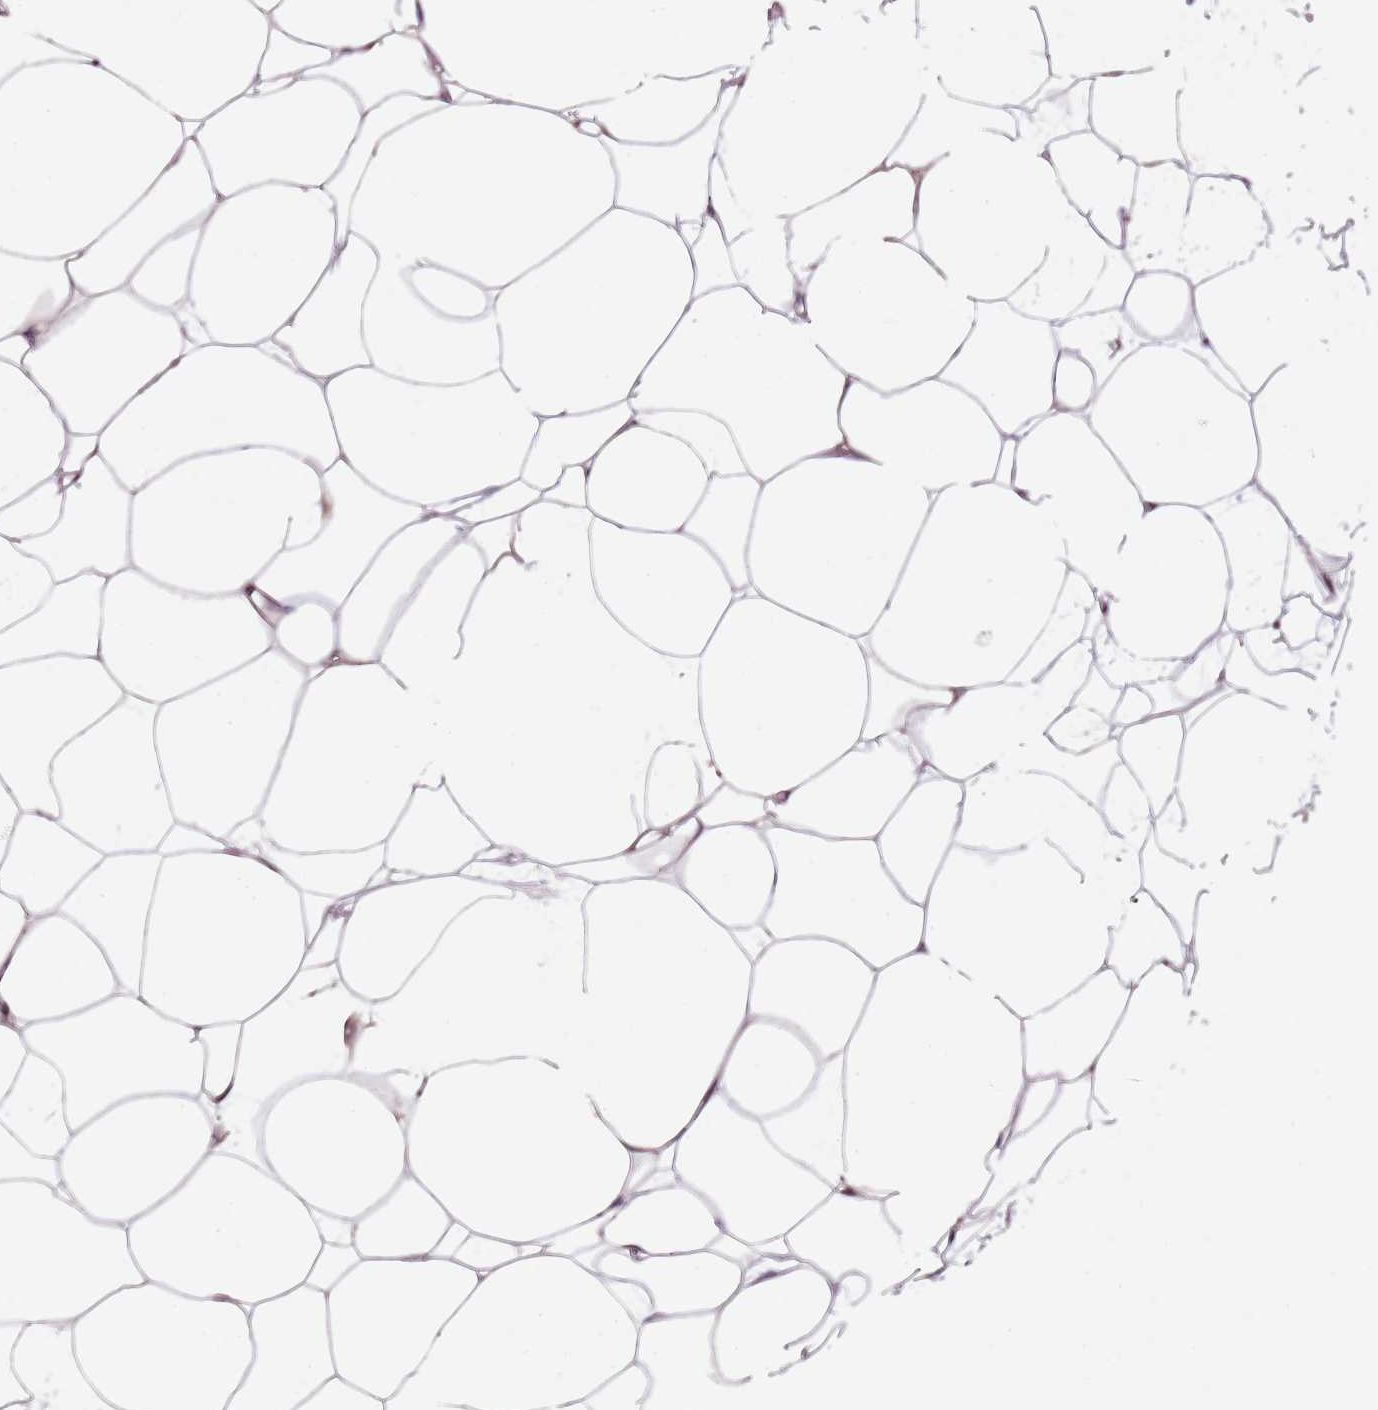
{"staining": {"intensity": "weak", "quantity": "25%-75%", "location": "cytoplasmic/membranous"}, "tissue": "adipose tissue", "cell_type": "Adipocytes", "image_type": "normal", "snomed": [{"axis": "morphology", "description": "Normal tissue, NOS"}, {"axis": "topography", "description": "Breast"}], "caption": "Immunohistochemical staining of benign adipose tissue demonstrates 25%-75% levels of weak cytoplasmic/membranous protein expression in about 25%-75% of adipocytes. The protein of interest is stained brown, and the nuclei are stained in blue (DAB (3,3'-diaminobenzidine) IHC with brightfield microscopy, high magnification).", "gene": "TBC1D9", "patient": {"sex": "female", "age": 23}}